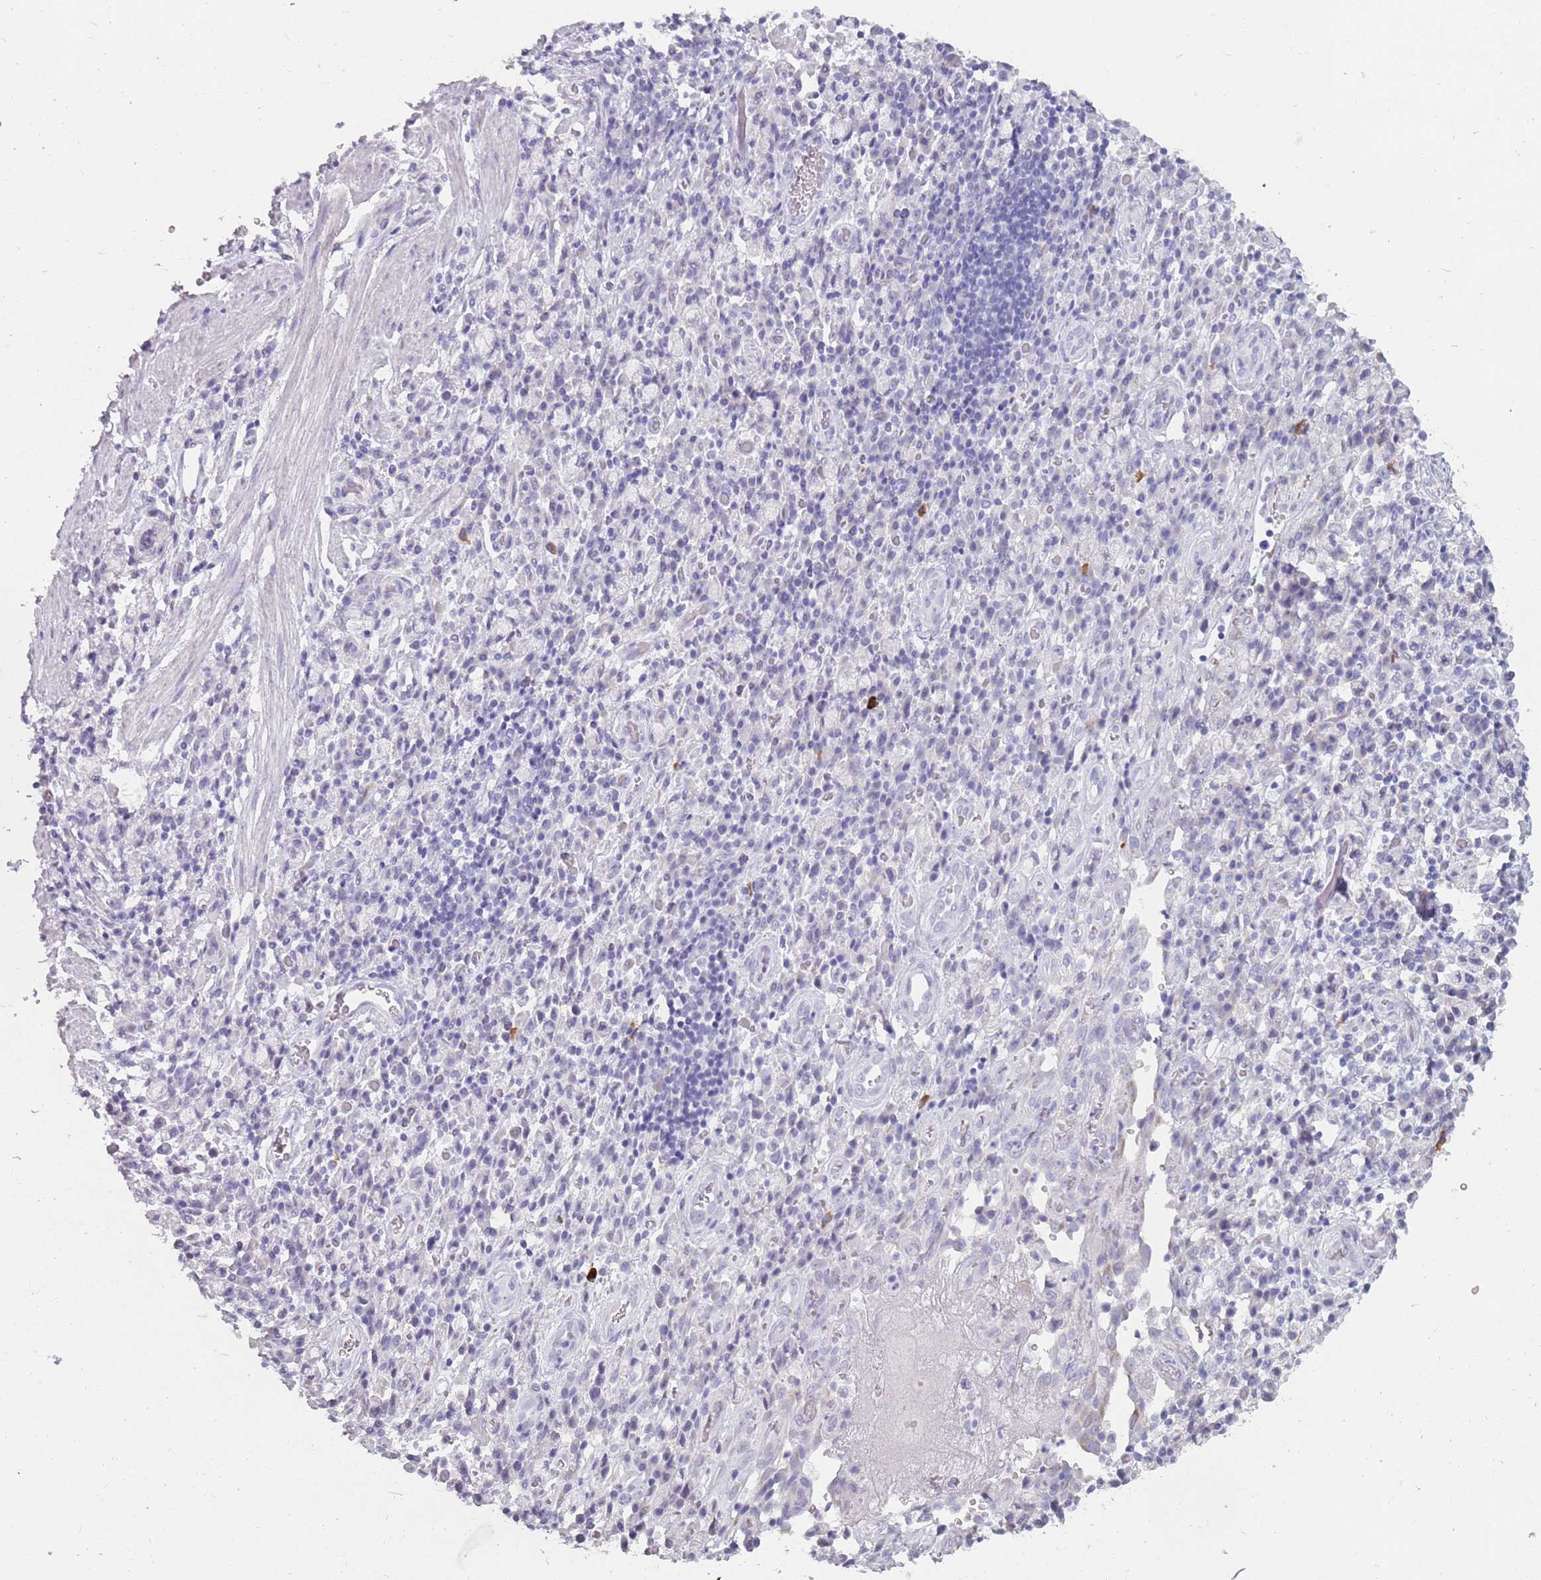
{"staining": {"intensity": "negative", "quantity": "none", "location": "none"}, "tissue": "stomach cancer", "cell_type": "Tumor cells", "image_type": "cancer", "snomed": [{"axis": "morphology", "description": "Adenocarcinoma, NOS"}, {"axis": "topography", "description": "Stomach"}], "caption": "DAB immunohistochemical staining of human stomach adenocarcinoma reveals no significant positivity in tumor cells. (Stains: DAB (3,3'-diaminobenzidine) immunohistochemistry (IHC) with hematoxylin counter stain, Microscopy: brightfield microscopy at high magnification).", "gene": "DDX4", "patient": {"sex": "male", "age": 77}}